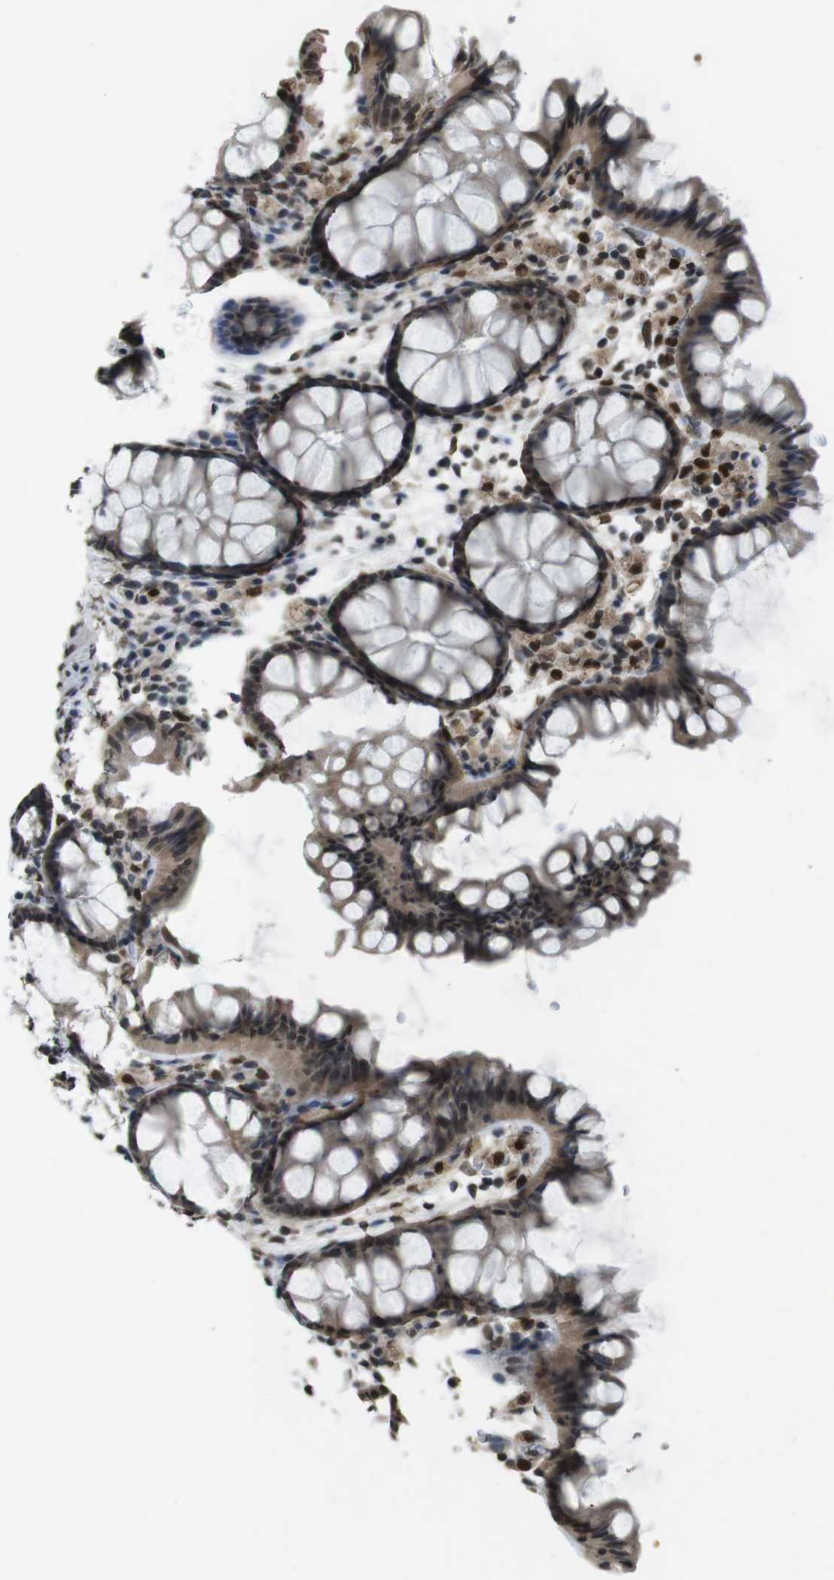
{"staining": {"intensity": "weak", "quantity": ">75%", "location": "nuclear"}, "tissue": "colon", "cell_type": "Endothelial cells", "image_type": "normal", "snomed": [{"axis": "morphology", "description": "Normal tissue, NOS"}, {"axis": "topography", "description": "Colon"}], "caption": "Protein expression analysis of benign colon demonstrates weak nuclear expression in approximately >75% of endothelial cells. (Brightfield microscopy of DAB IHC at high magnification).", "gene": "MAF", "patient": {"sex": "female", "age": 55}}